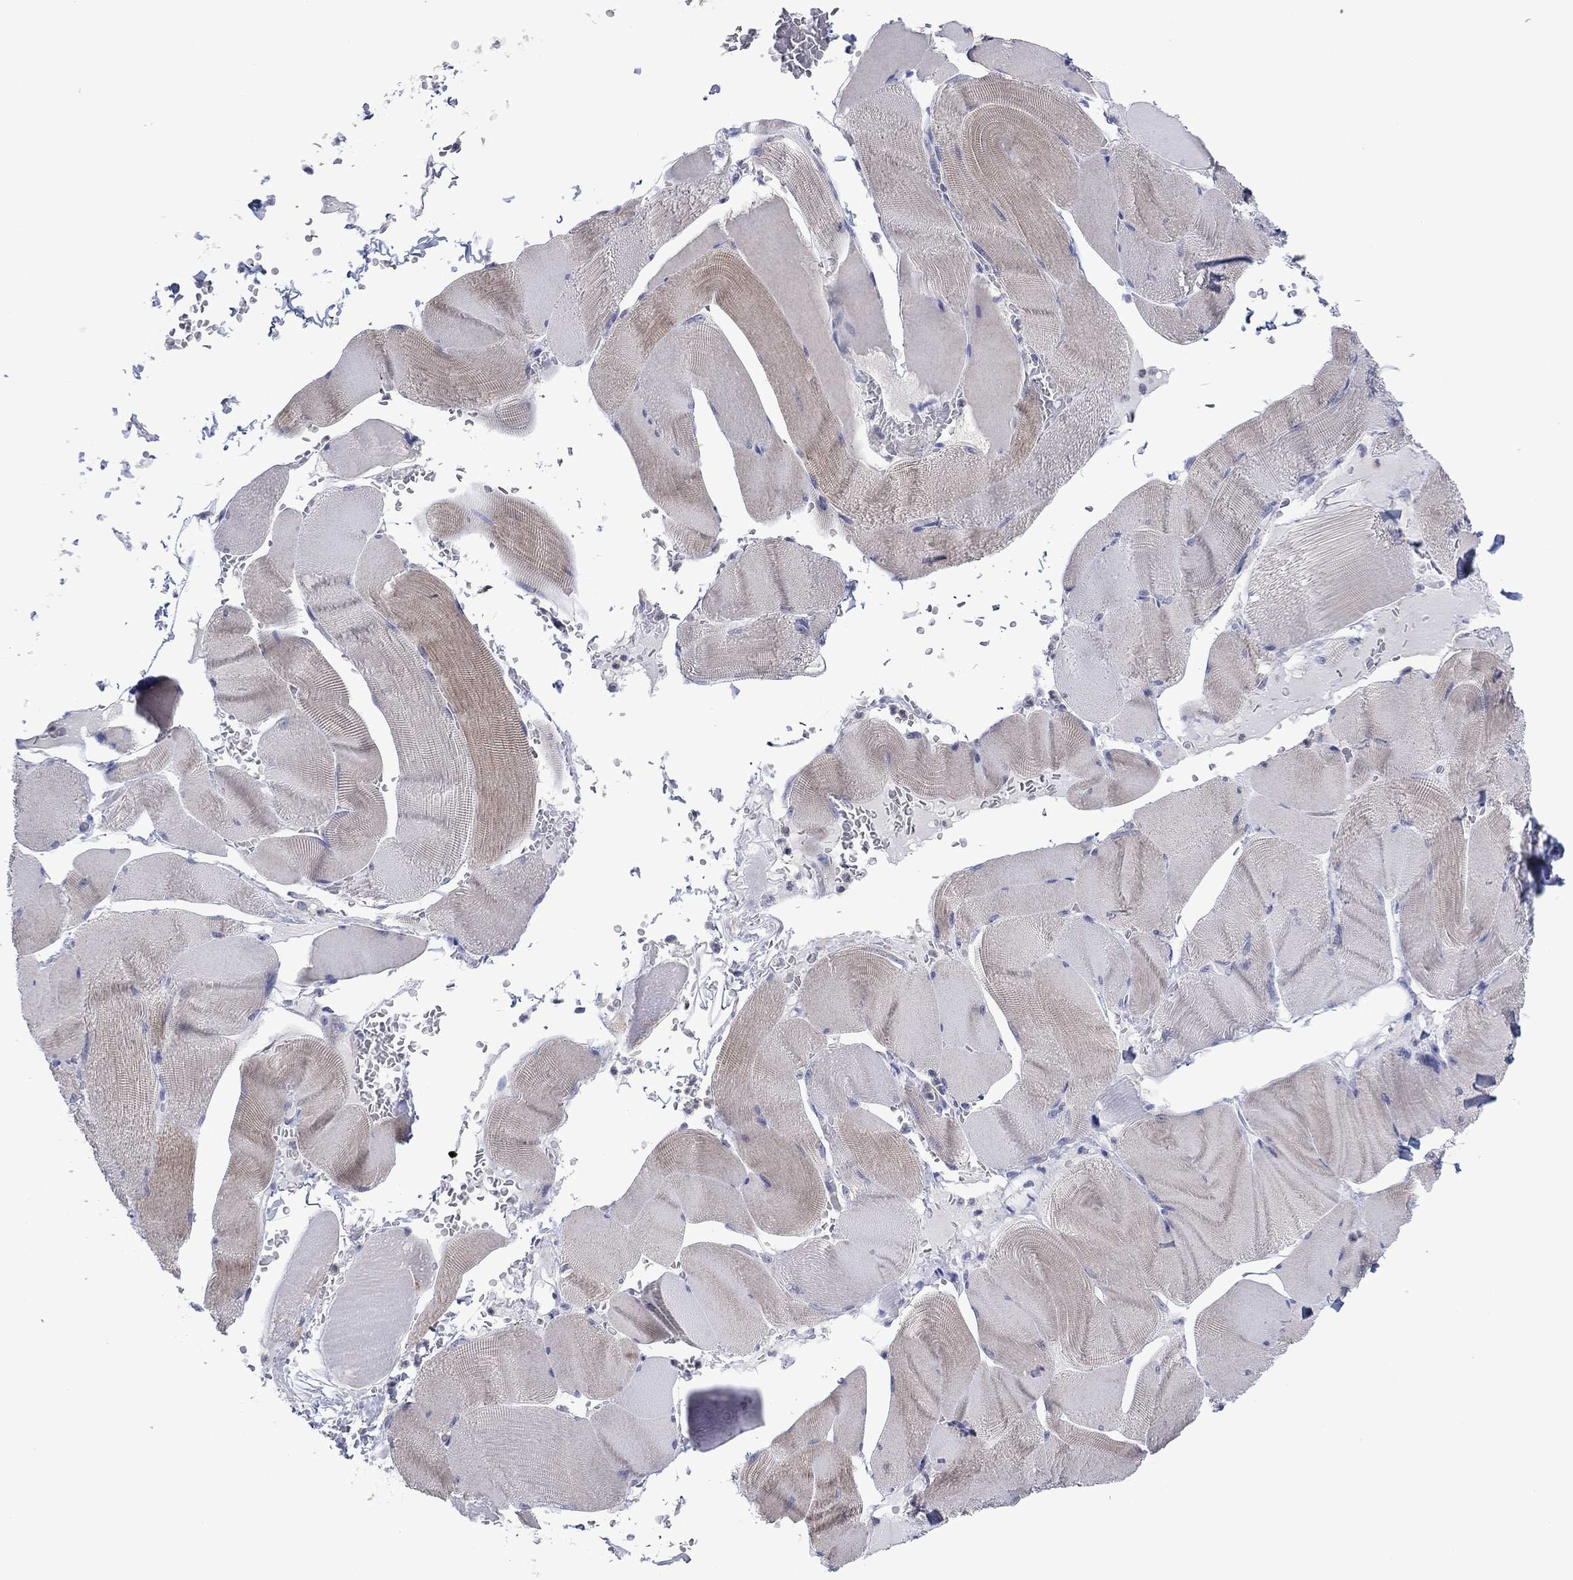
{"staining": {"intensity": "weak", "quantity": "25%-75%", "location": "cytoplasmic/membranous"}, "tissue": "skeletal muscle", "cell_type": "Myocytes", "image_type": "normal", "snomed": [{"axis": "morphology", "description": "Normal tissue, NOS"}, {"axis": "topography", "description": "Skeletal muscle"}], "caption": "Immunohistochemistry (IHC) image of normal human skeletal muscle stained for a protein (brown), which displays low levels of weak cytoplasmic/membranous positivity in about 25%-75% of myocytes.", "gene": "FER1L6", "patient": {"sex": "male", "age": 56}}